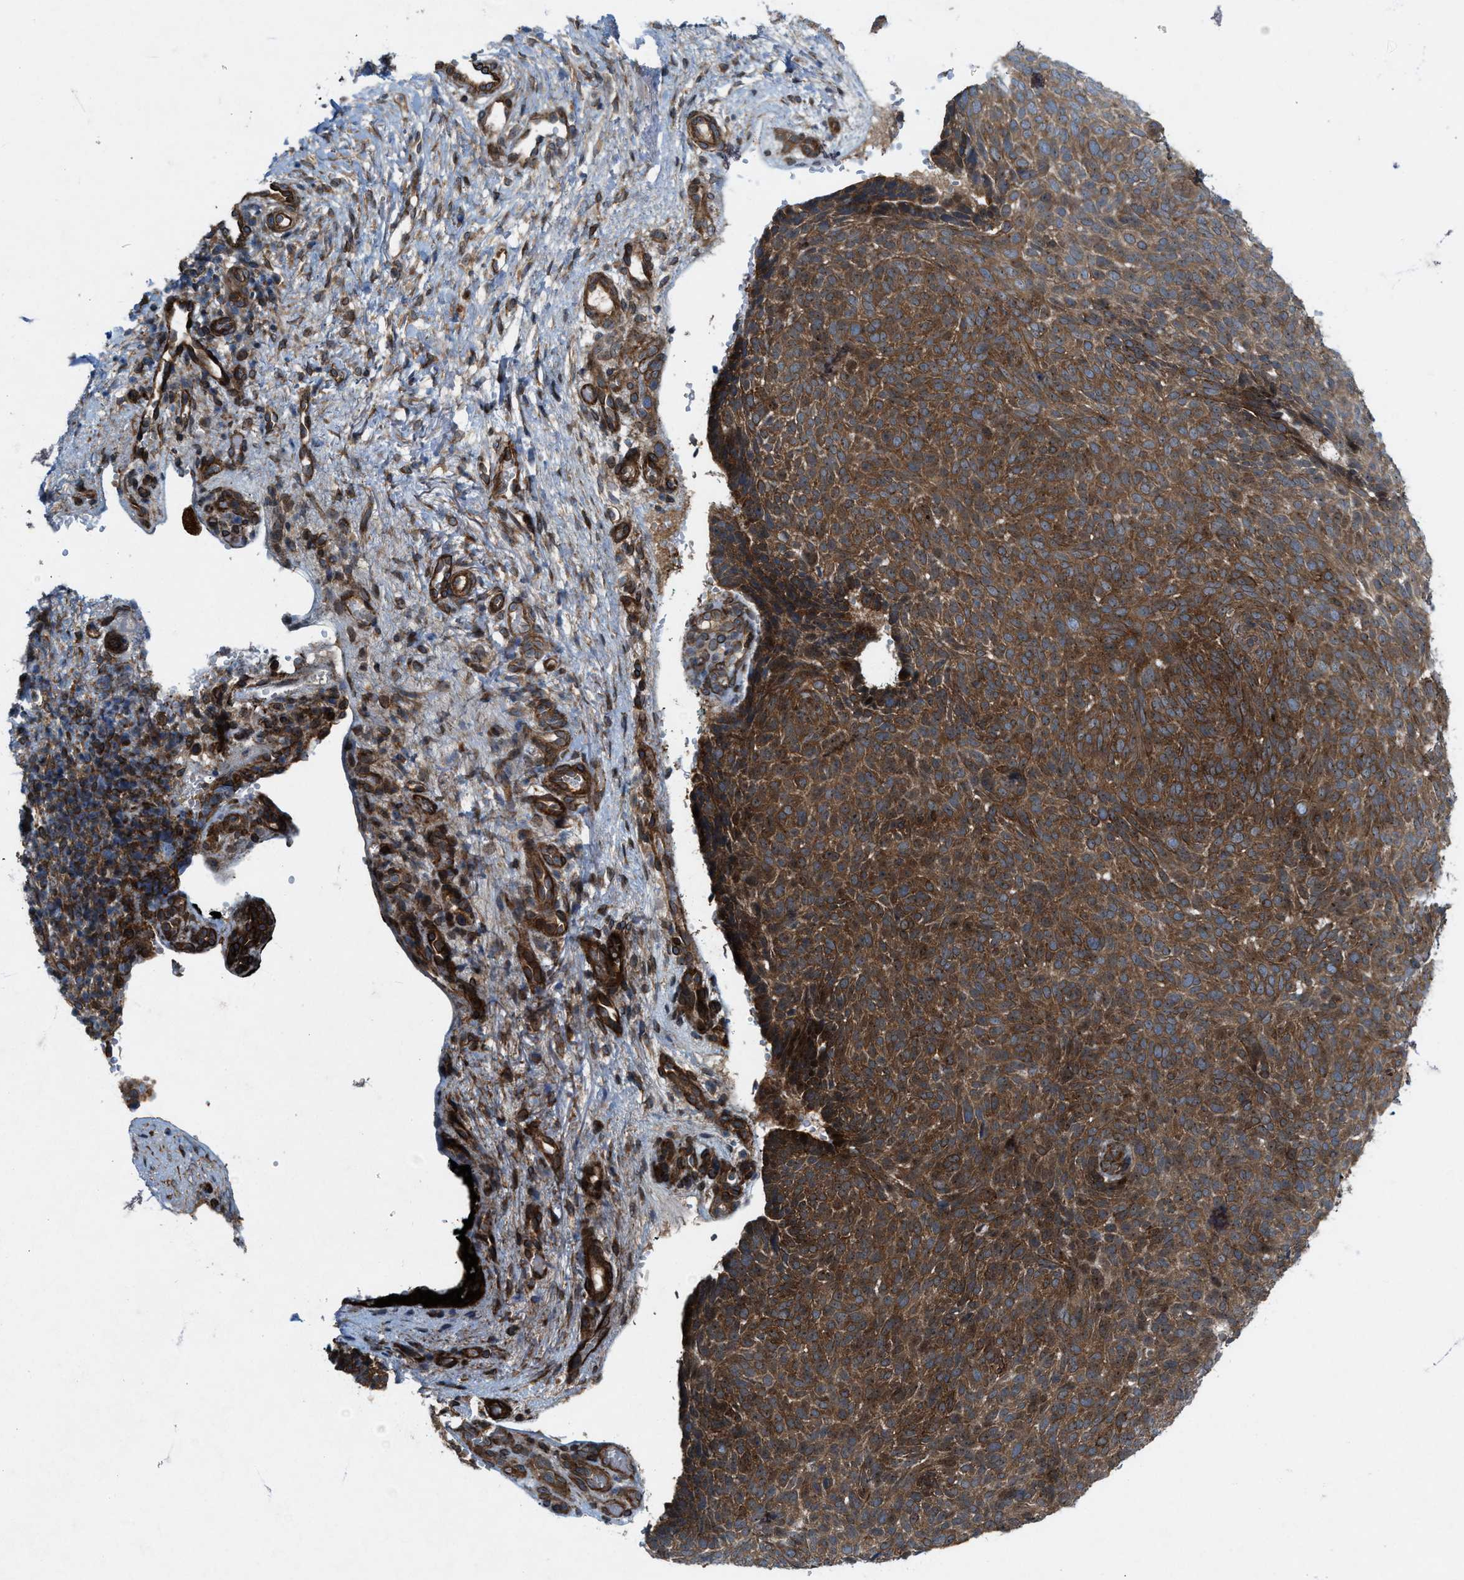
{"staining": {"intensity": "strong", "quantity": ">75%", "location": "cytoplasmic/membranous"}, "tissue": "skin cancer", "cell_type": "Tumor cells", "image_type": "cancer", "snomed": [{"axis": "morphology", "description": "Basal cell carcinoma"}, {"axis": "topography", "description": "Skin"}], "caption": "Basal cell carcinoma (skin) stained for a protein (brown) shows strong cytoplasmic/membranous positive positivity in about >75% of tumor cells.", "gene": "URGCP", "patient": {"sex": "male", "age": 61}}